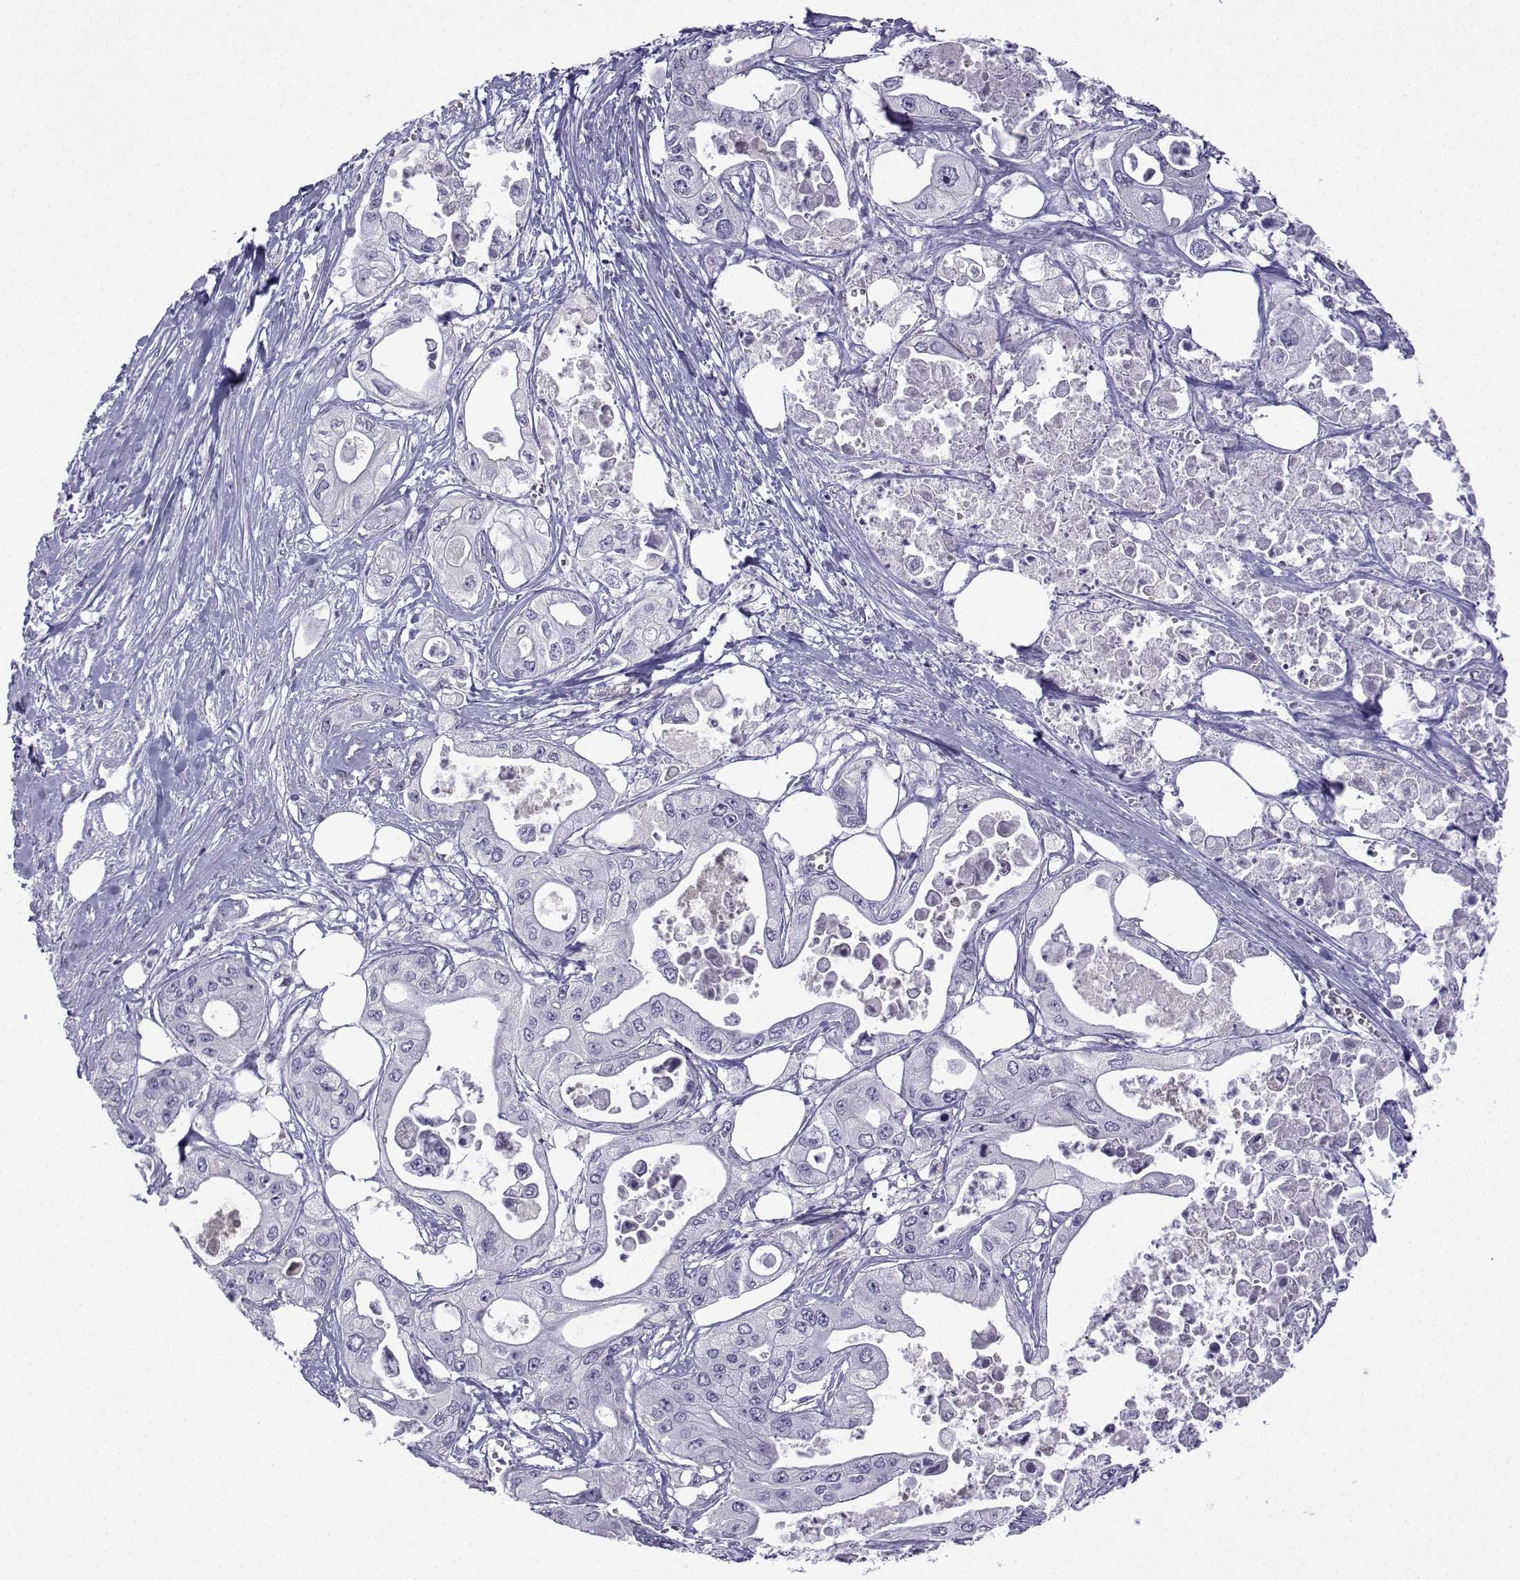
{"staining": {"intensity": "negative", "quantity": "none", "location": "none"}, "tissue": "pancreatic cancer", "cell_type": "Tumor cells", "image_type": "cancer", "snomed": [{"axis": "morphology", "description": "Adenocarcinoma, NOS"}, {"axis": "topography", "description": "Pancreas"}], "caption": "A high-resolution histopathology image shows immunohistochemistry (IHC) staining of pancreatic cancer (adenocarcinoma), which exhibits no significant positivity in tumor cells.", "gene": "SPACA7", "patient": {"sex": "male", "age": 70}}